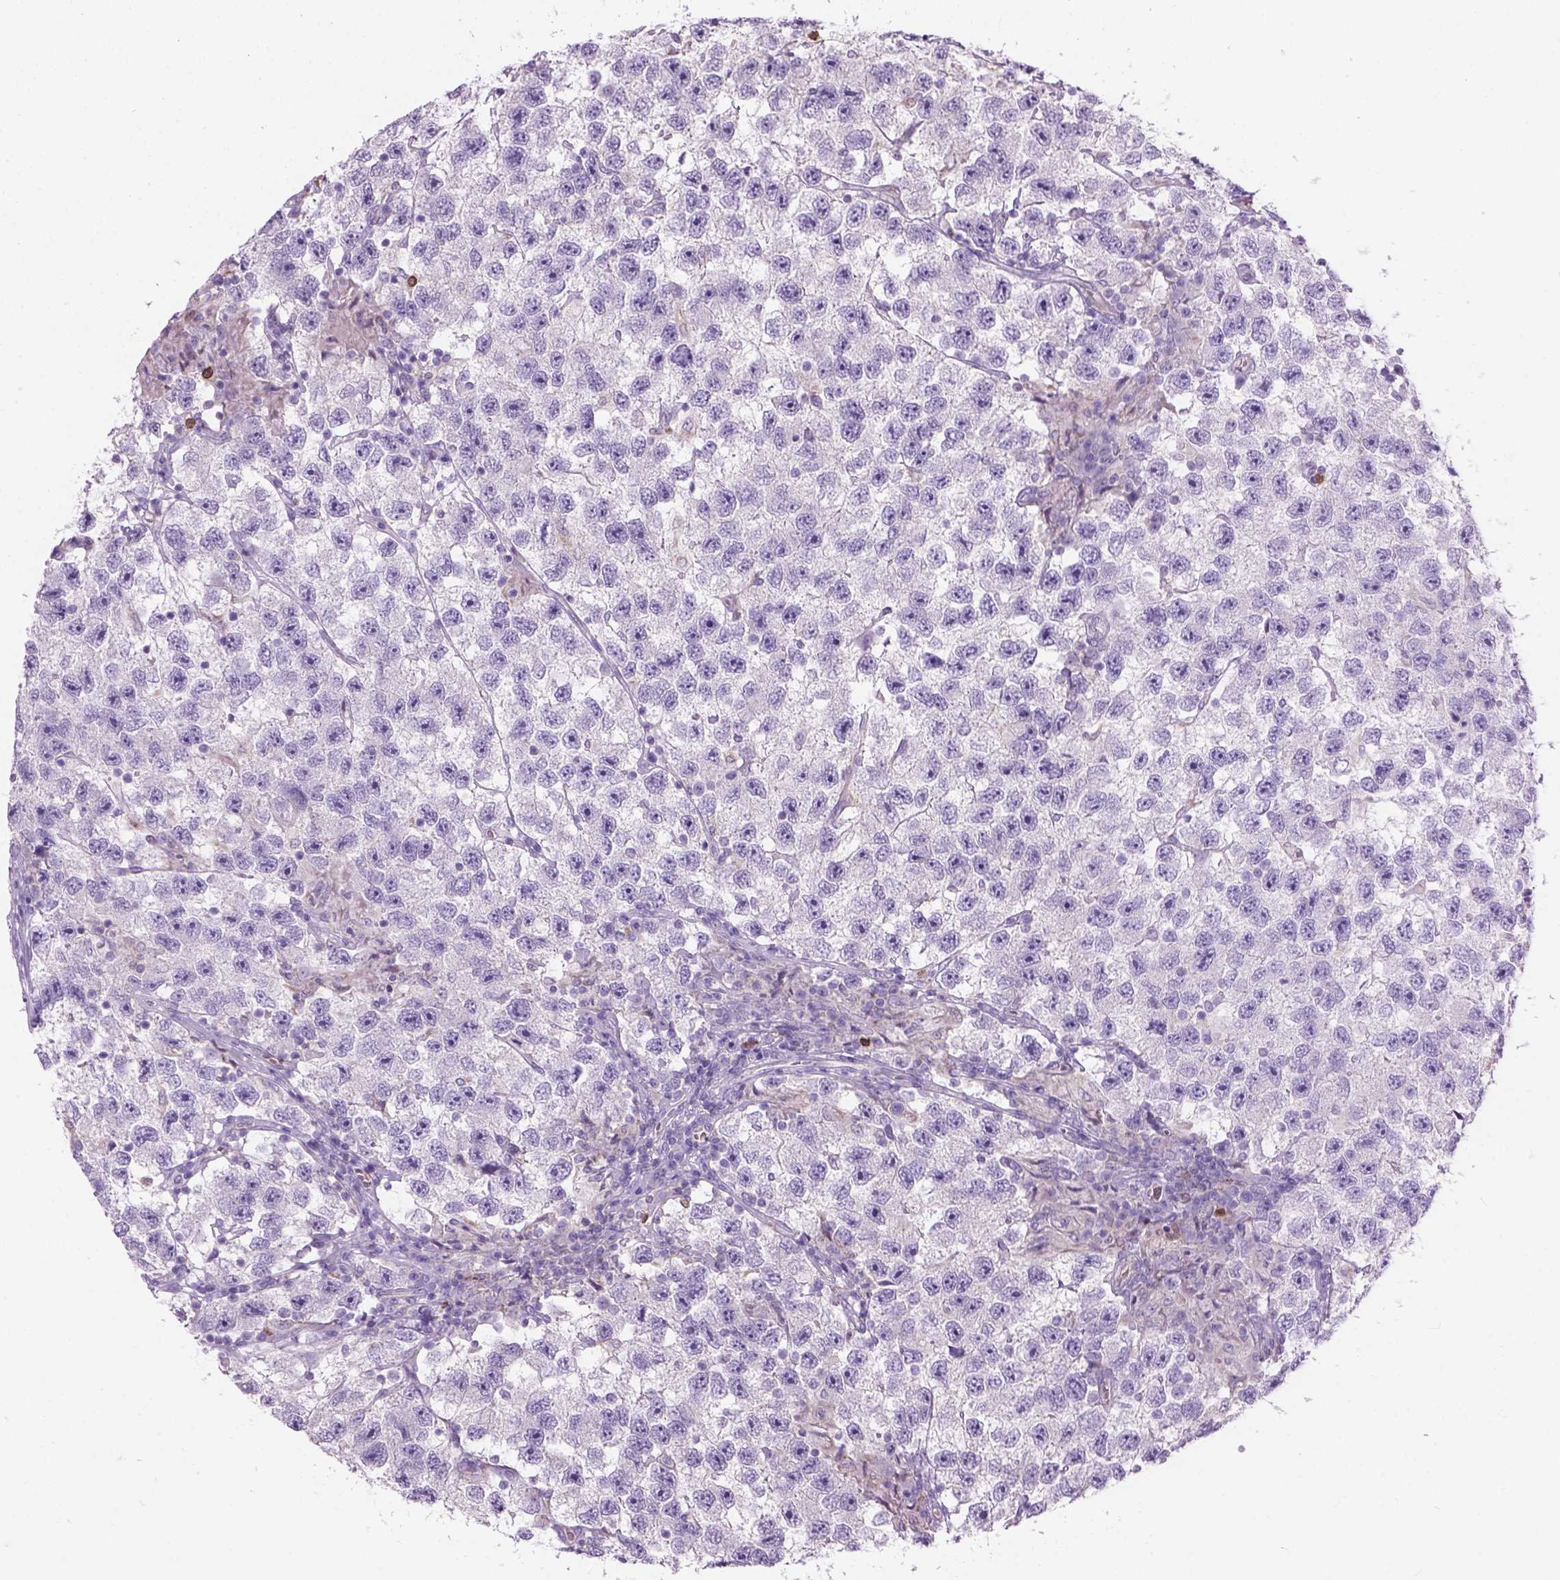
{"staining": {"intensity": "negative", "quantity": "none", "location": "none"}, "tissue": "testis cancer", "cell_type": "Tumor cells", "image_type": "cancer", "snomed": [{"axis": "morphology", "description": "Seminoma, NOS"}, {"axis": "topography", "description": "Testis"}], "caption": "Tumor cells are negative for protein expression in human seminoma (testis). (DAB immunohistochemistry (IHC) with hematoxylin counter stain).", "gene": "CD84", "patient": {"sex": "male", "age": 26}}